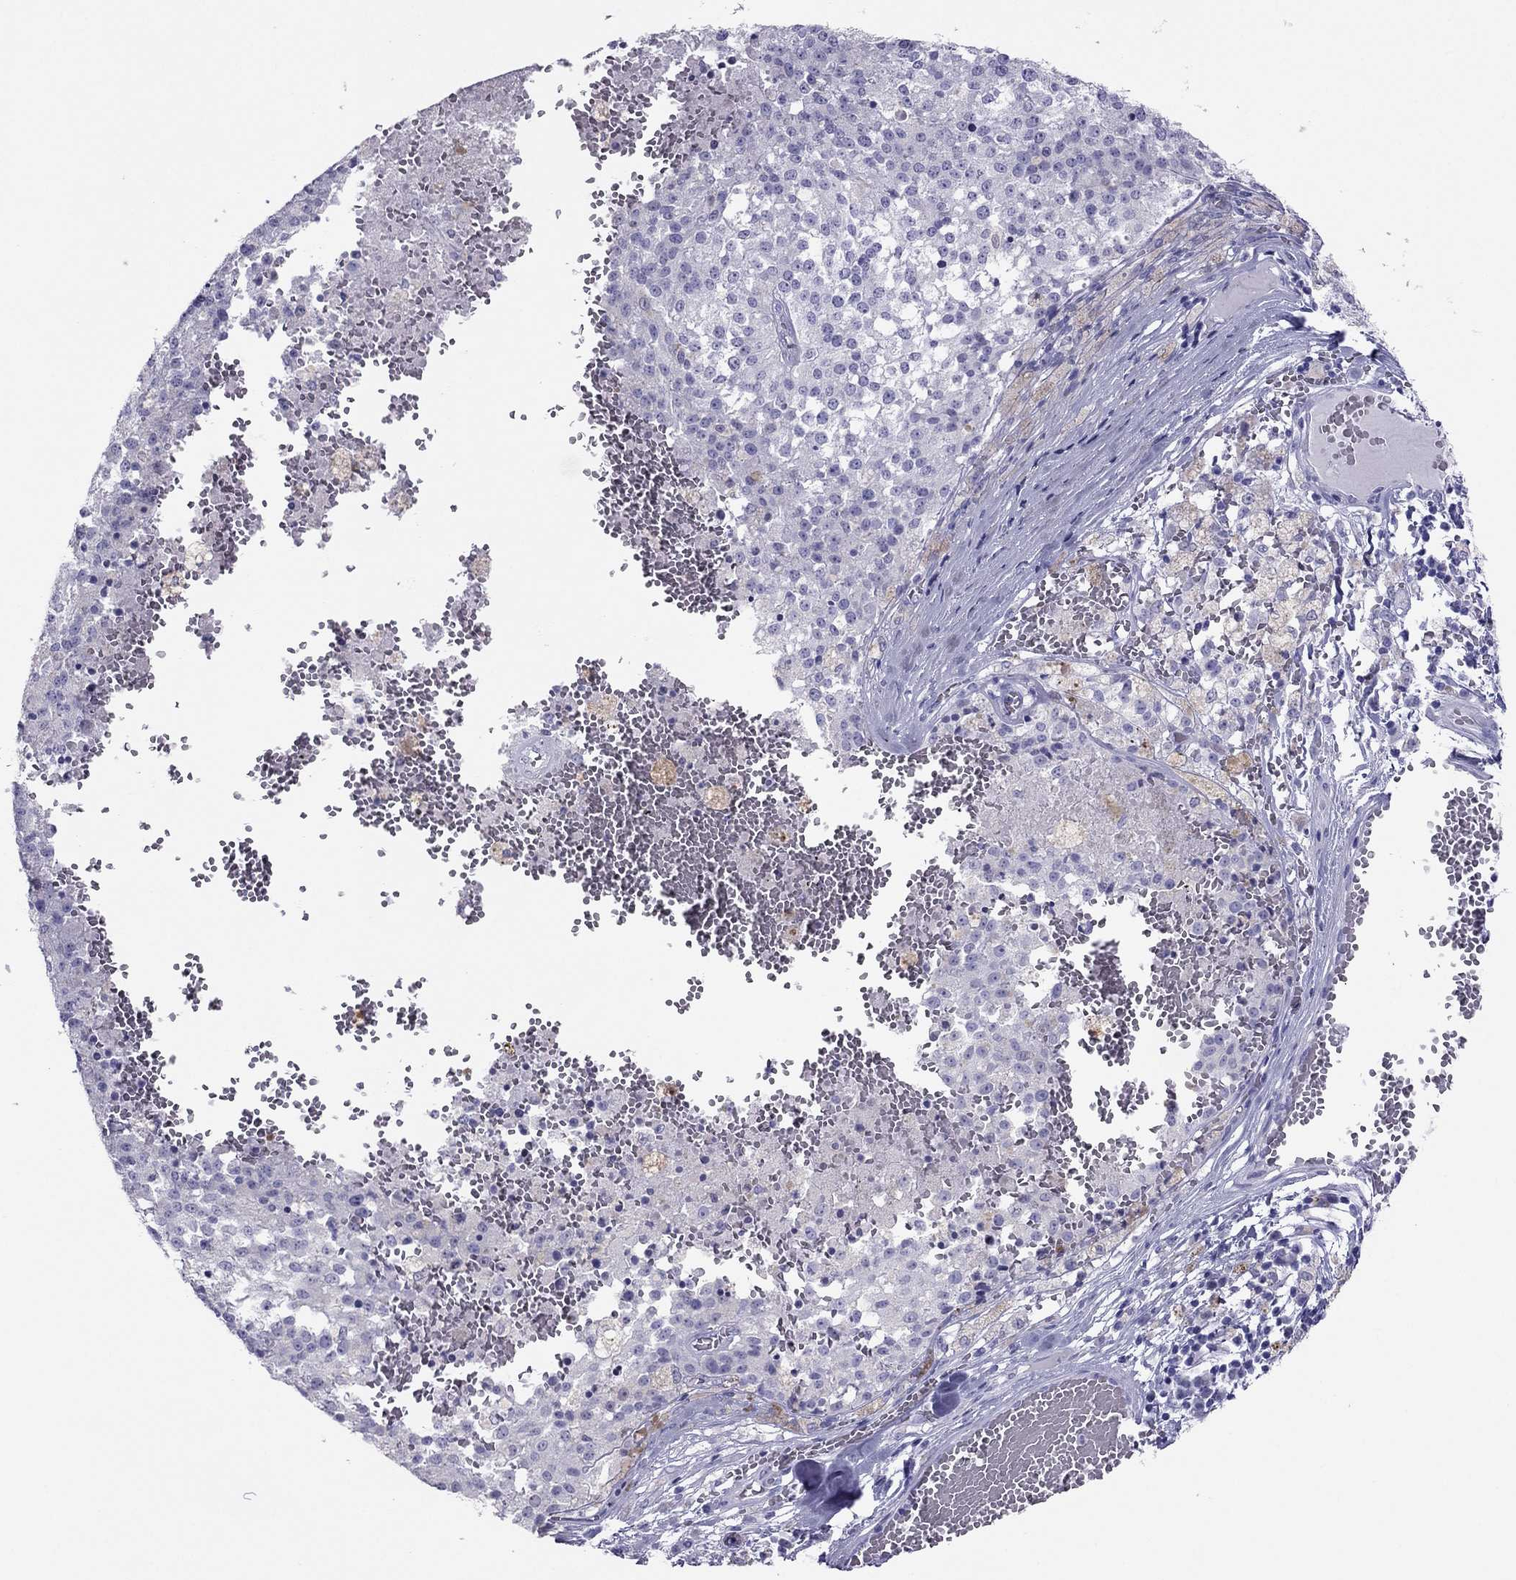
{"staining": {"intensity": "negative", "quantity": "none", "location": "none"}, "tissue": "melanoma", "cell_type": "Tumor cells", "image_type": "cancer", "snomed": [{"axis": "morphology", "description": "Malignant melanoma, Metastatic site"}, {"axis": "topography", "description": "Lymph node"}], "caption": "A high-resolution photomicrograph shows IHC staining of melanoma, which reveals no significant staining in tumor cells.", "gene": "MAEL", "patient": {"sex": "female", "age": 64}}